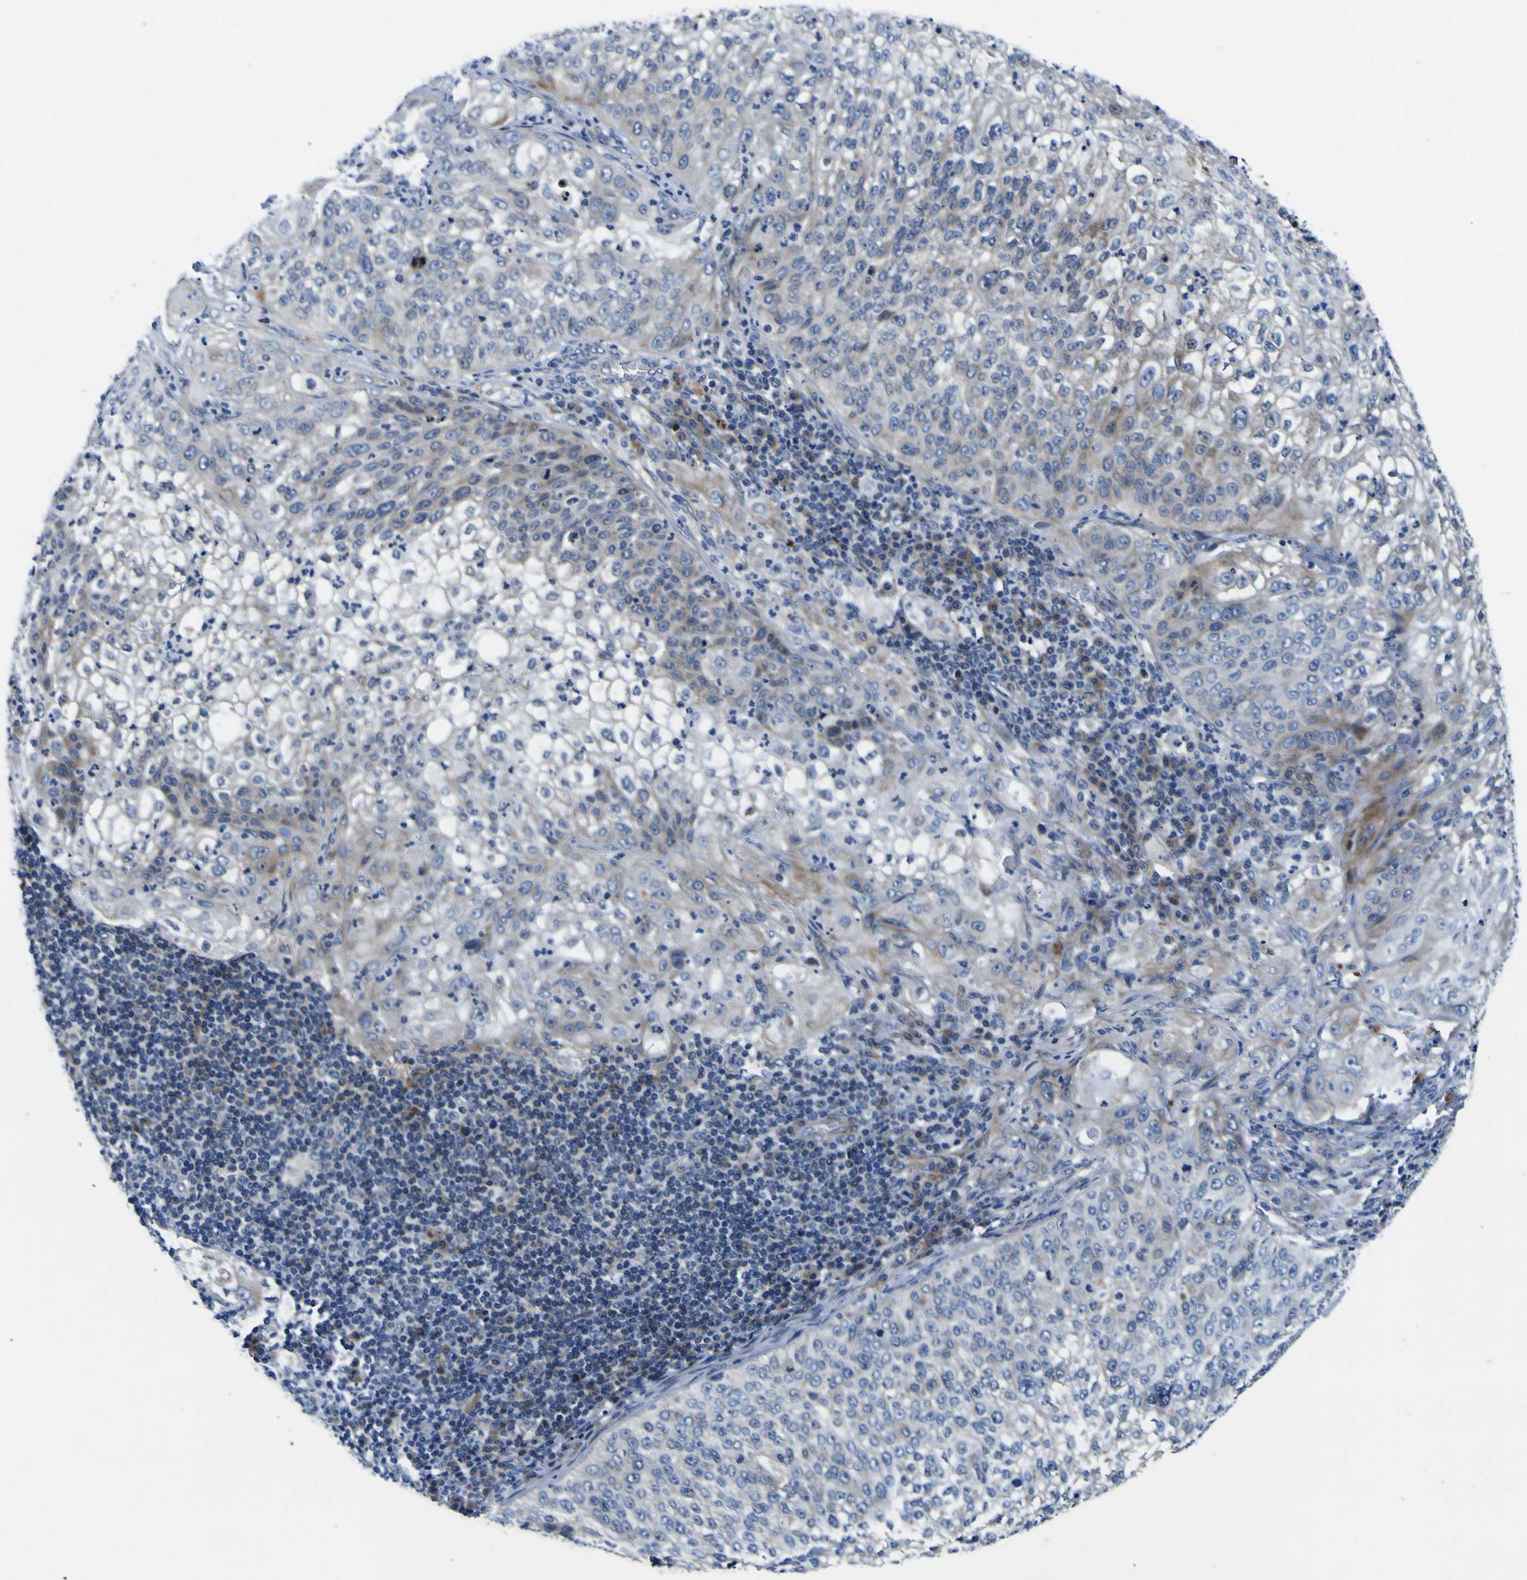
{"staining": {"intensity": "weak", "quantity": "25%-75%", "location": "cytoplasmic/membranous"}, "tissue": "lung cancer", "cell_type": "Tumor cells", "image_type": "cancer", "snomed": [{"axis": "morphology", "description": "Inflammation, NOS"}, {"axis": "morphology", "description": "Squamous cell carcinoma, NOS"}, {"axis": "topography", "description": "Lymph node"}, {"axis": "topography", "description": "Soft tissue"}, {"axis": "topography", "description": "Lung"}], "caption": "A high-resolution micrograph shows IHC staining of squamous cell carcinoma (lung), which displays weak cytoplasmic/membranous expression in about 25%-75% of tumor cells. (DAB (3,3'-diaminobenzidine) = brown stain, brightfield microscopy at high magnification).", "gene": "AGAP3", "patient": {"sex": "male", "age": 66}}